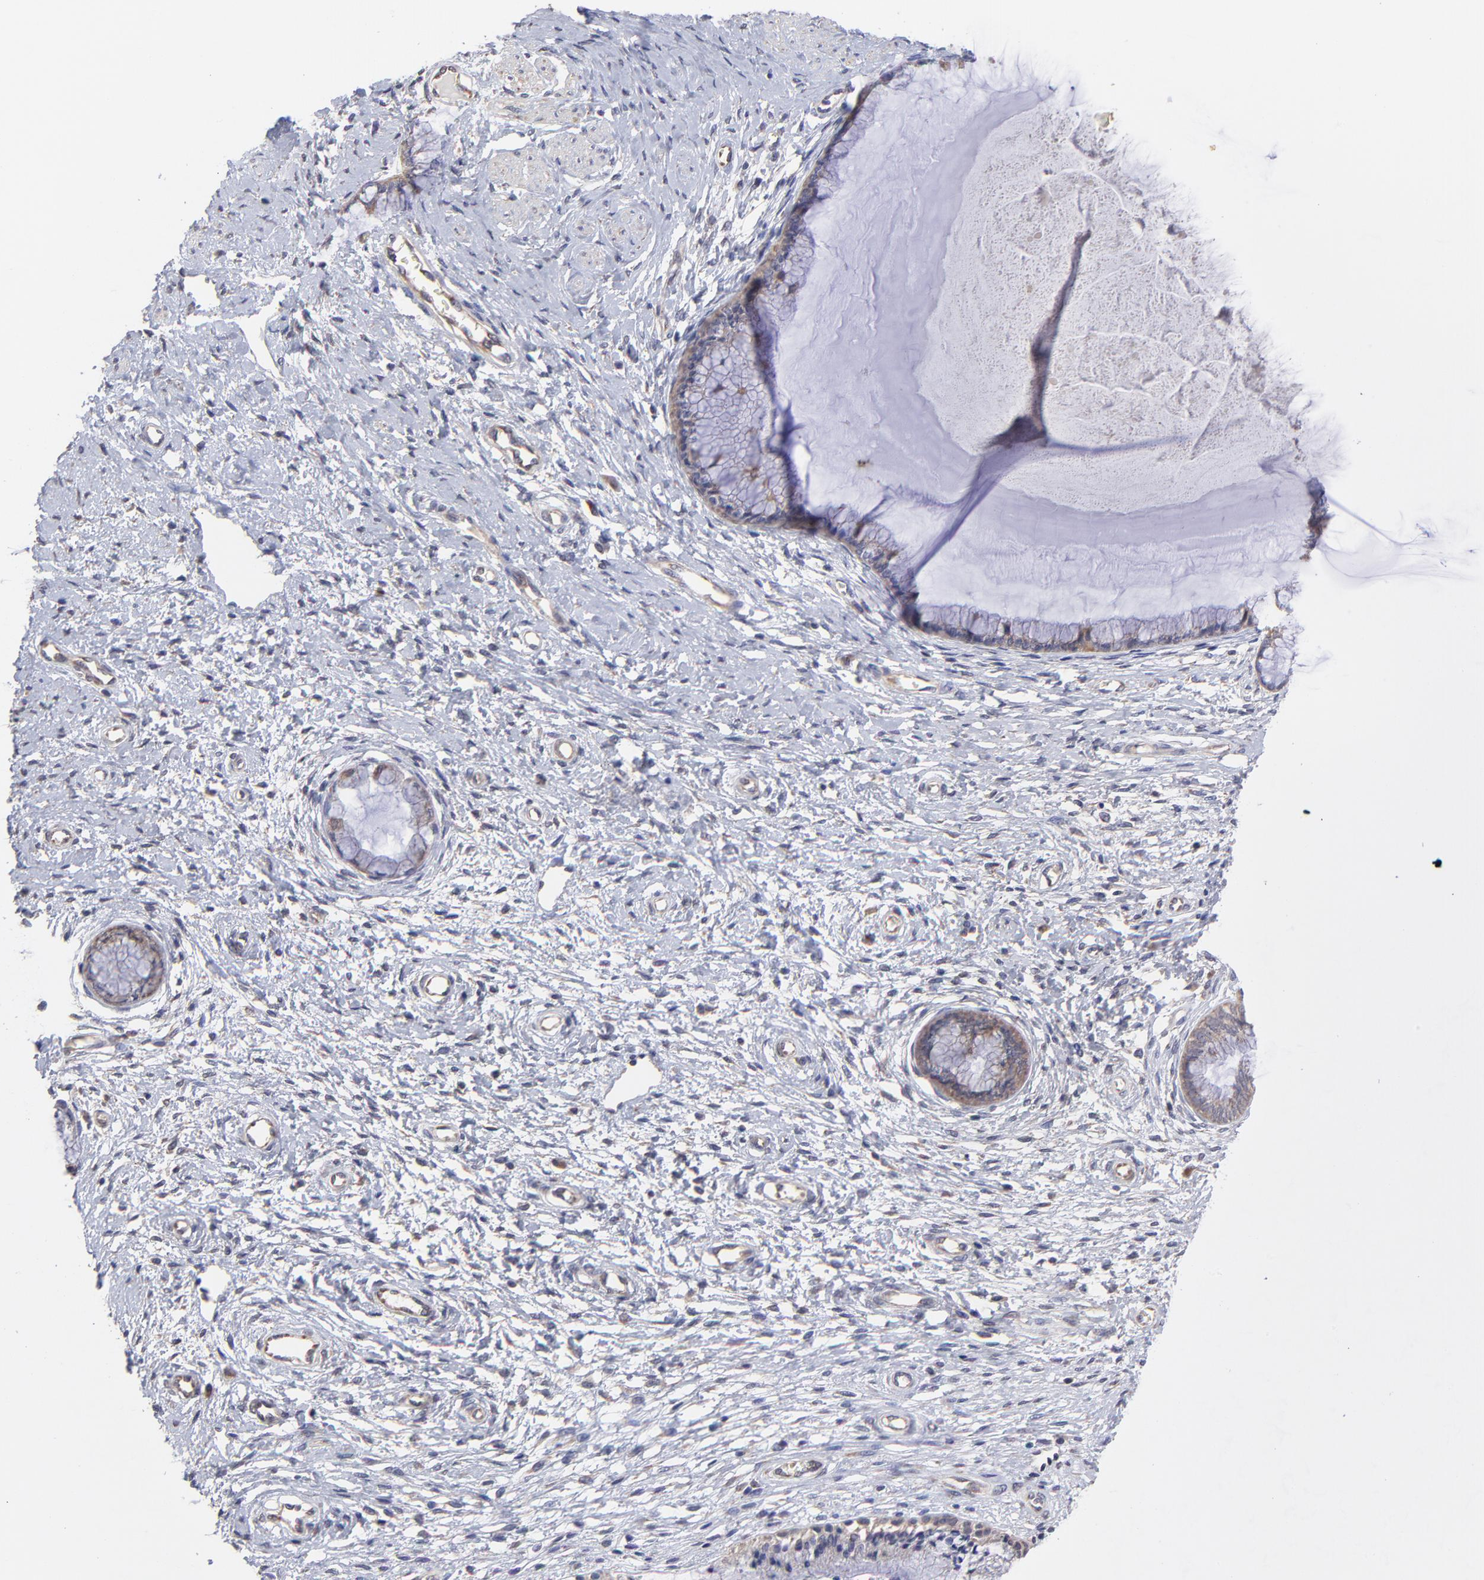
{"staining": {"intensity": "moderate", "quantity": "25%-75%", "location": "cytoplasmic/membranous"}, "tissue": "cervix", "cell_type": "Glandular cells", "image_type": "normal", "snomed": [{"axis": "morphology", "description": "Normal tissue, NOS"}, {"axis": "topography", "description": "Cervix"}], "caption": "IHC micrograph of benign human cervix stained for a protein (brown), which demonstrates medium levels of moderate cytoplasmic/membranous staining in approximately 25%-75% of glandular cells.", "gene": "UBE2H", "patient": {"sex": "female", "age": 27}}